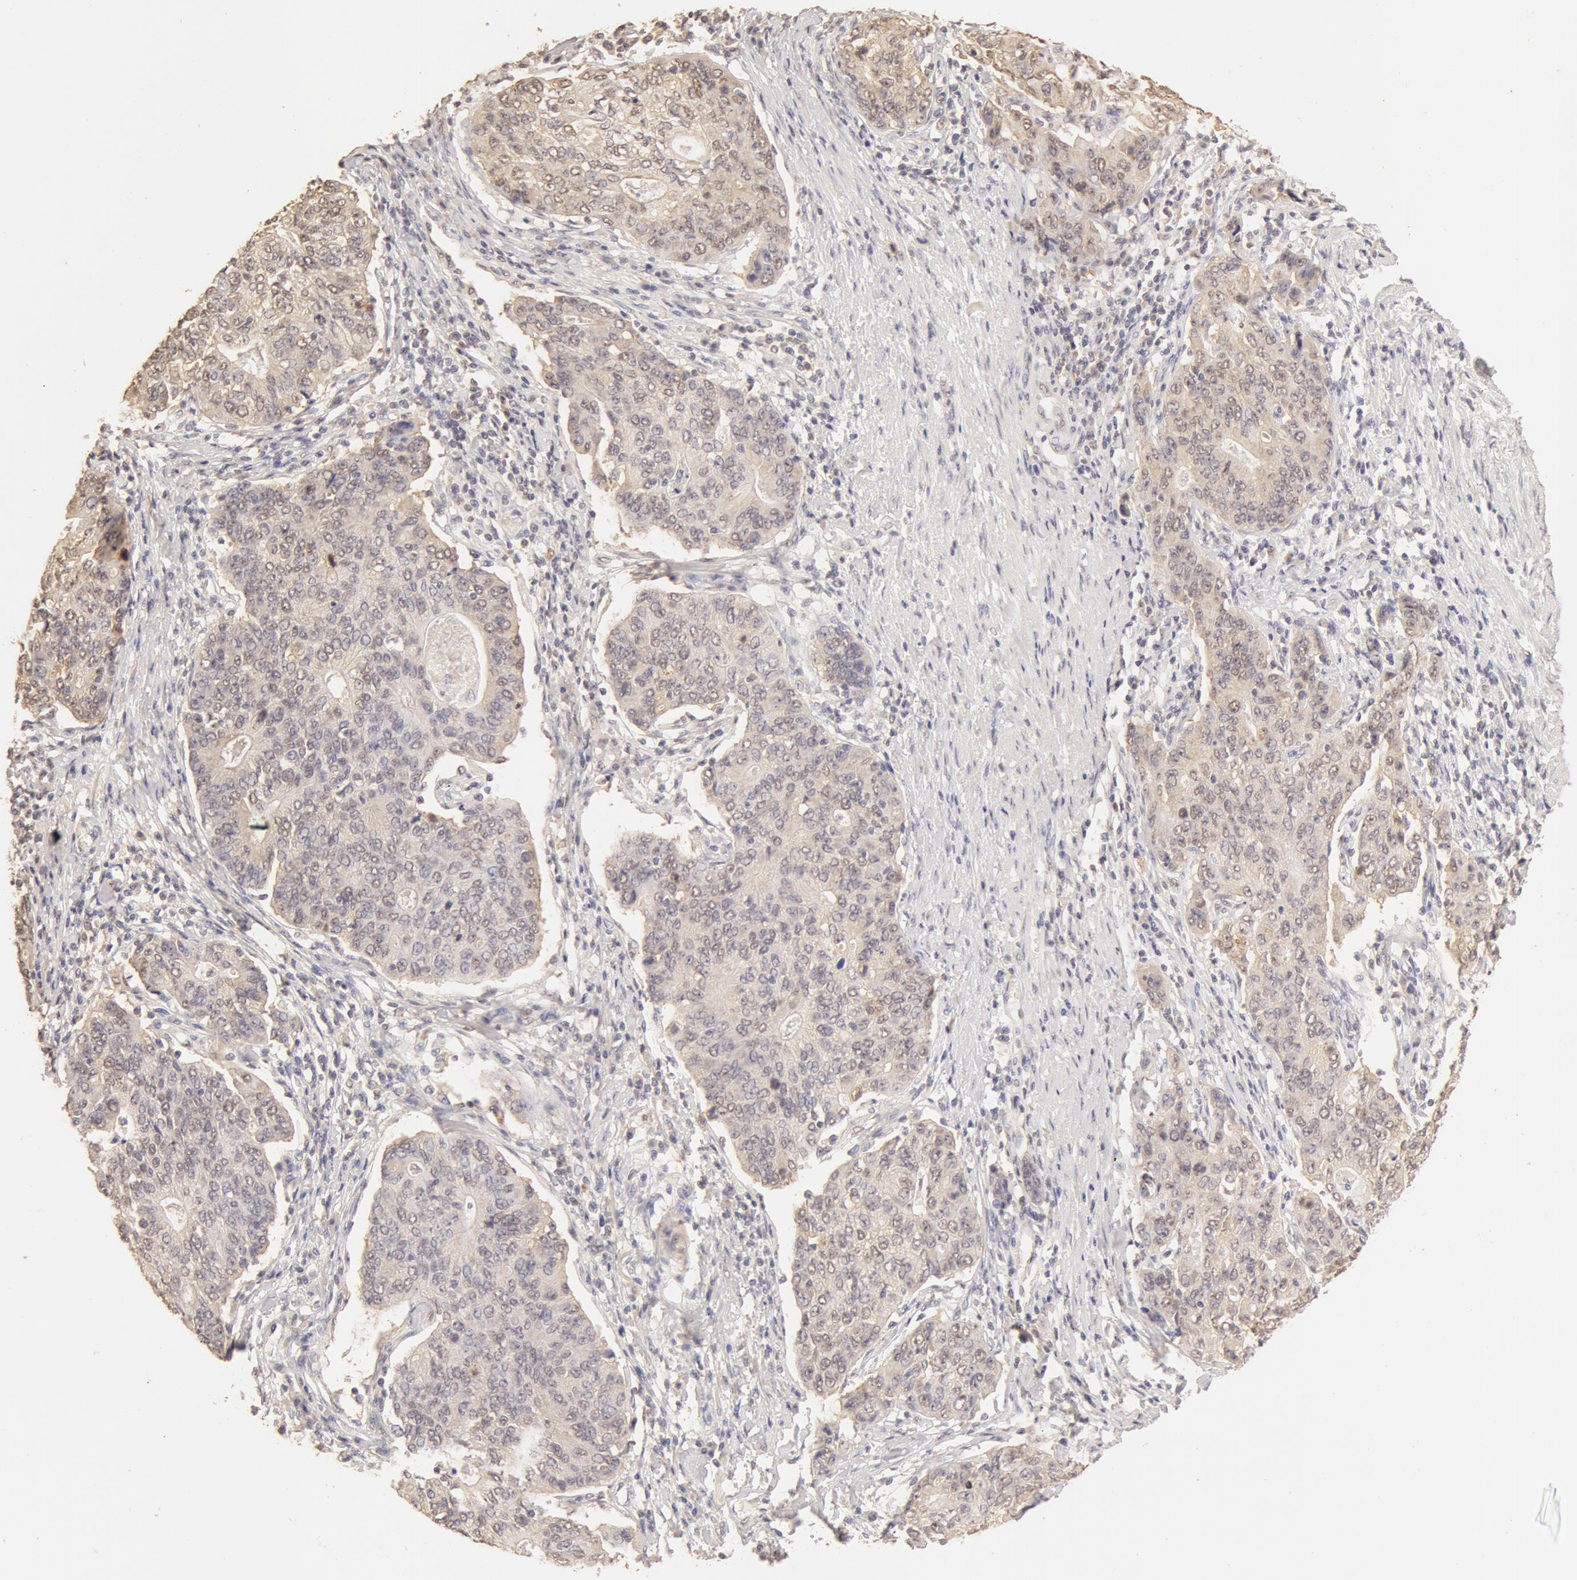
{"staining": {"intensity": "moderate", "quantity": ">75%", "location": "cytoplasmic/membranous,nuclear"}, "tissue": "stomach cancer", "cell_type": "Tumor cells", "image_type": "cancer", "snomed": [{"axis": "morphology", "description": "Adenocarcinoma, NOS"}, {"axis": "topography", "description": "Esophagus"}, {"axis": "topography", "description": "Stomach"}], "caption": "Tumor cells display medium levels of moderate cytoplasmic/membranous and nuclear staining in approximately >75% of cells in adenocarcinoma (stomach).", "gene": "SNRNP70", "patient": {"sex": "male", "age": 74}}